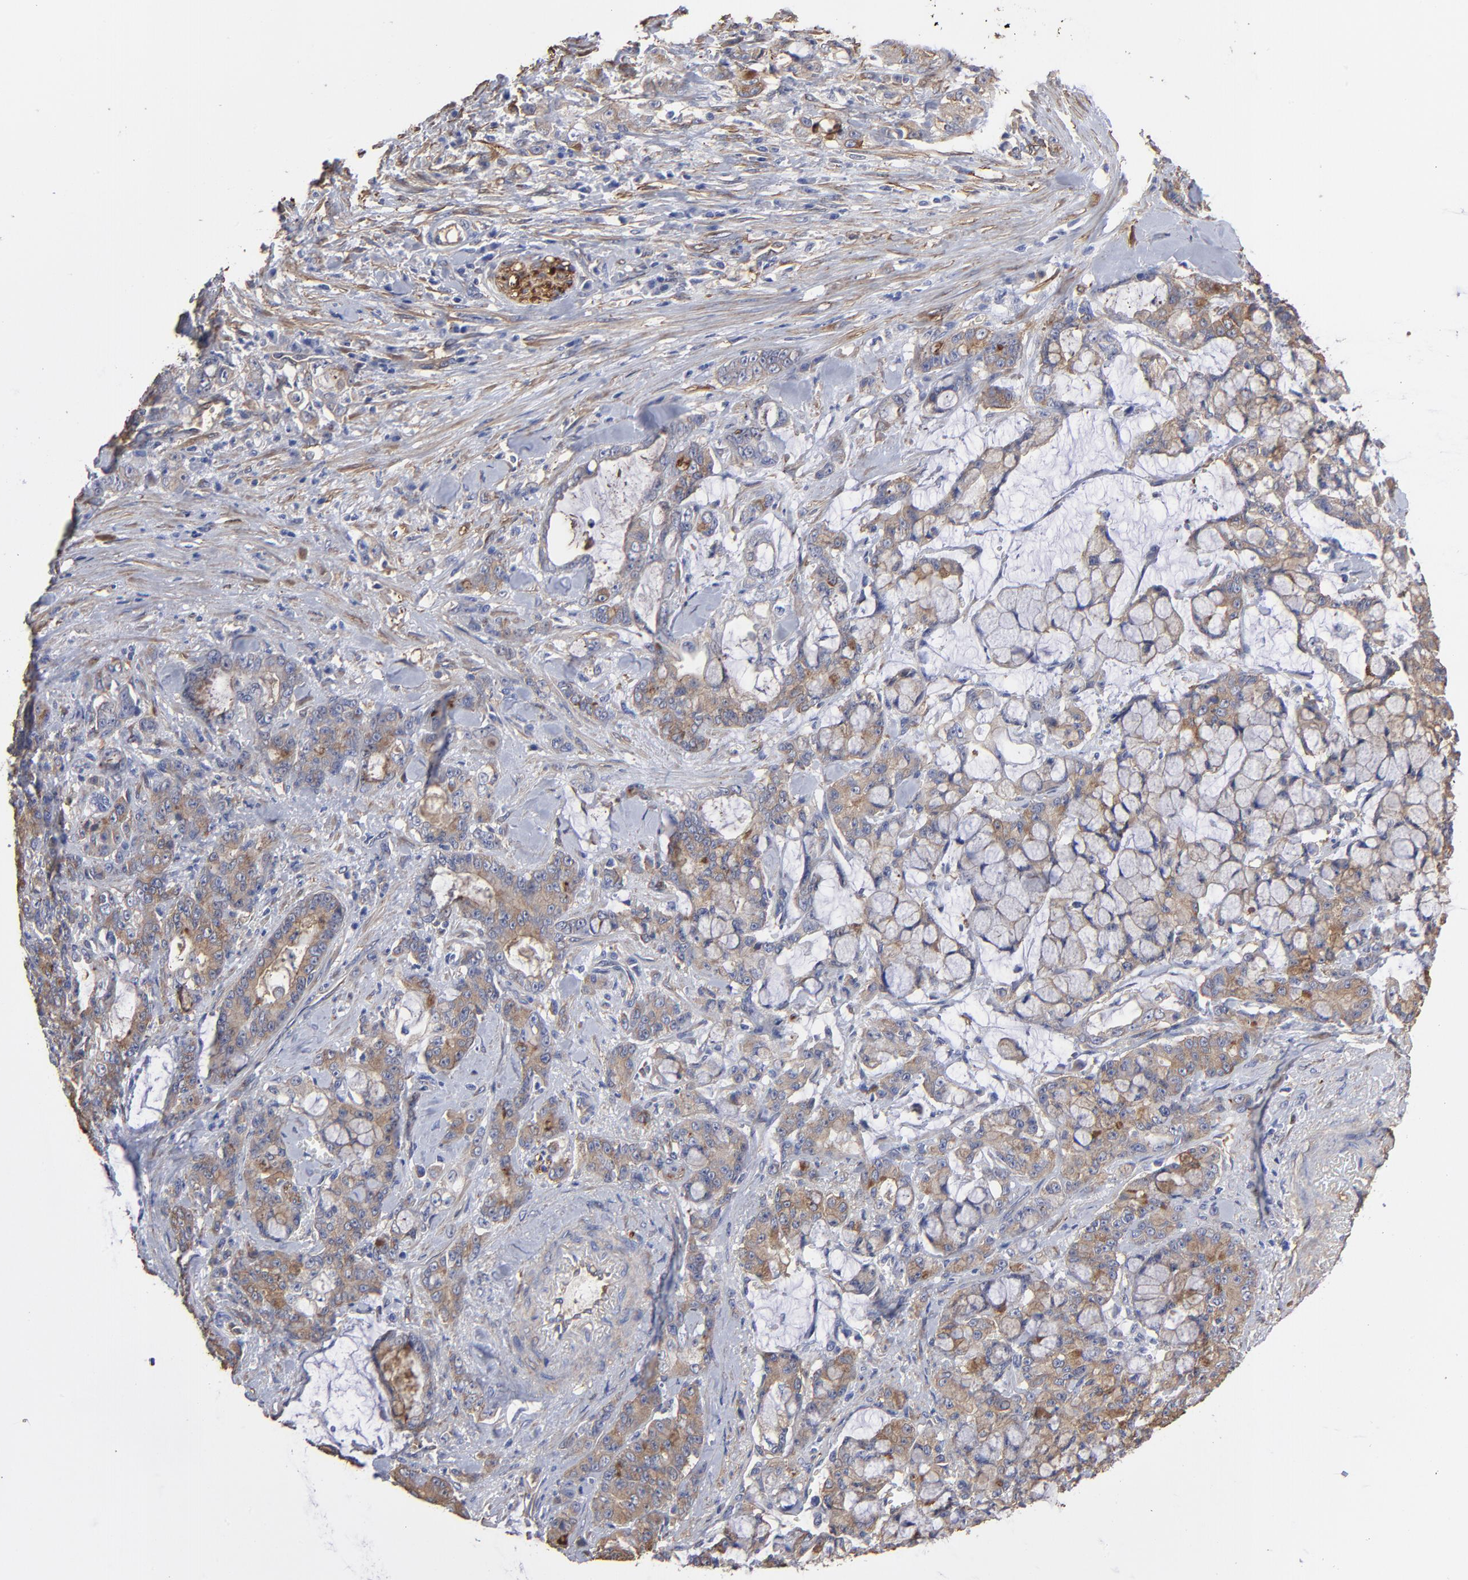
{"staining": {"intensity": "weak", "quantity": ">75%", "location": "cytoplasmic/membranous"}, "tissue": "pancreatic cancer", "cell_type": "Tumor cells", "image_type": "cancer", "snomed": [{"axis": "morphology", "description": "Adenocarcinoma, NOS"}, {"axis": "topography", "description": "Pancreas"}], "caption": "DAB (3,3'-diaminobenzidine) immunohistochemical staining of pancreatic adenocarcinoma demonstrates weak cytoplasmic/membranous protein positivity in about >75% of tumor cells. Nuclei are stained in blue.", "gene": "CILP", "patient": {"sex": "female", "age": 73}}